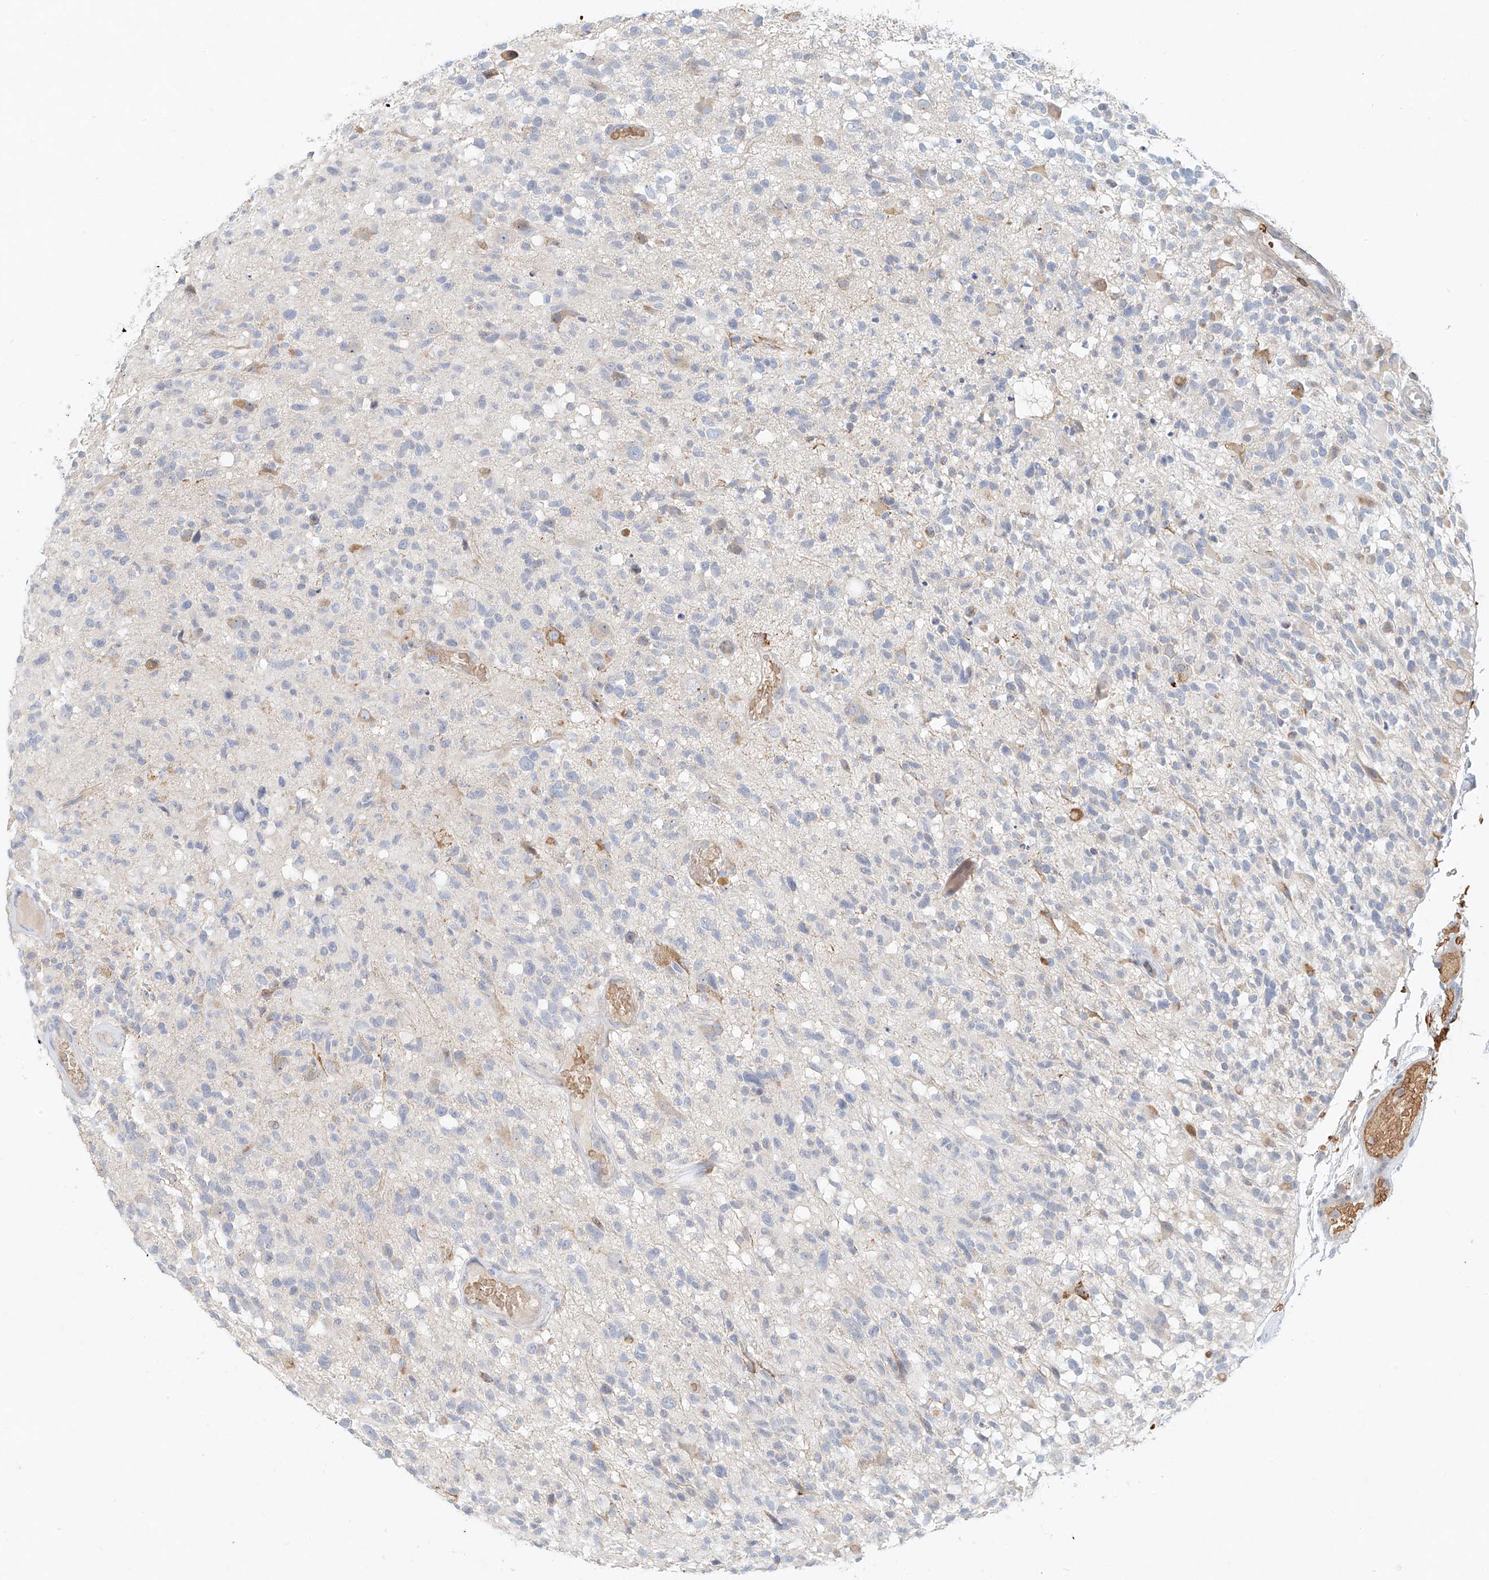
{"staining": {"intensity": "negative", "quantity": "none", "location": "none"}, "tissue": "glioma", "cell_type": "Tumor cells", "image_type": "cancer", "snomed": [{"axis": "morphology", "description": "Glioma, malignant, High grade"}, {"axis": "morphology", "description": "Glioblastoma, NOS"}, {"axis": "topography", "description": "Brain"}], "caption": "High magnification brightfield microscopy of malignant glioma (high-grade) stained with DAB (brown) and counterstained with hematoxylin (blue): tumor cells show no significant expression.", "gene": "SYTL3", "patient": {"sex": "male", "age": 60}}